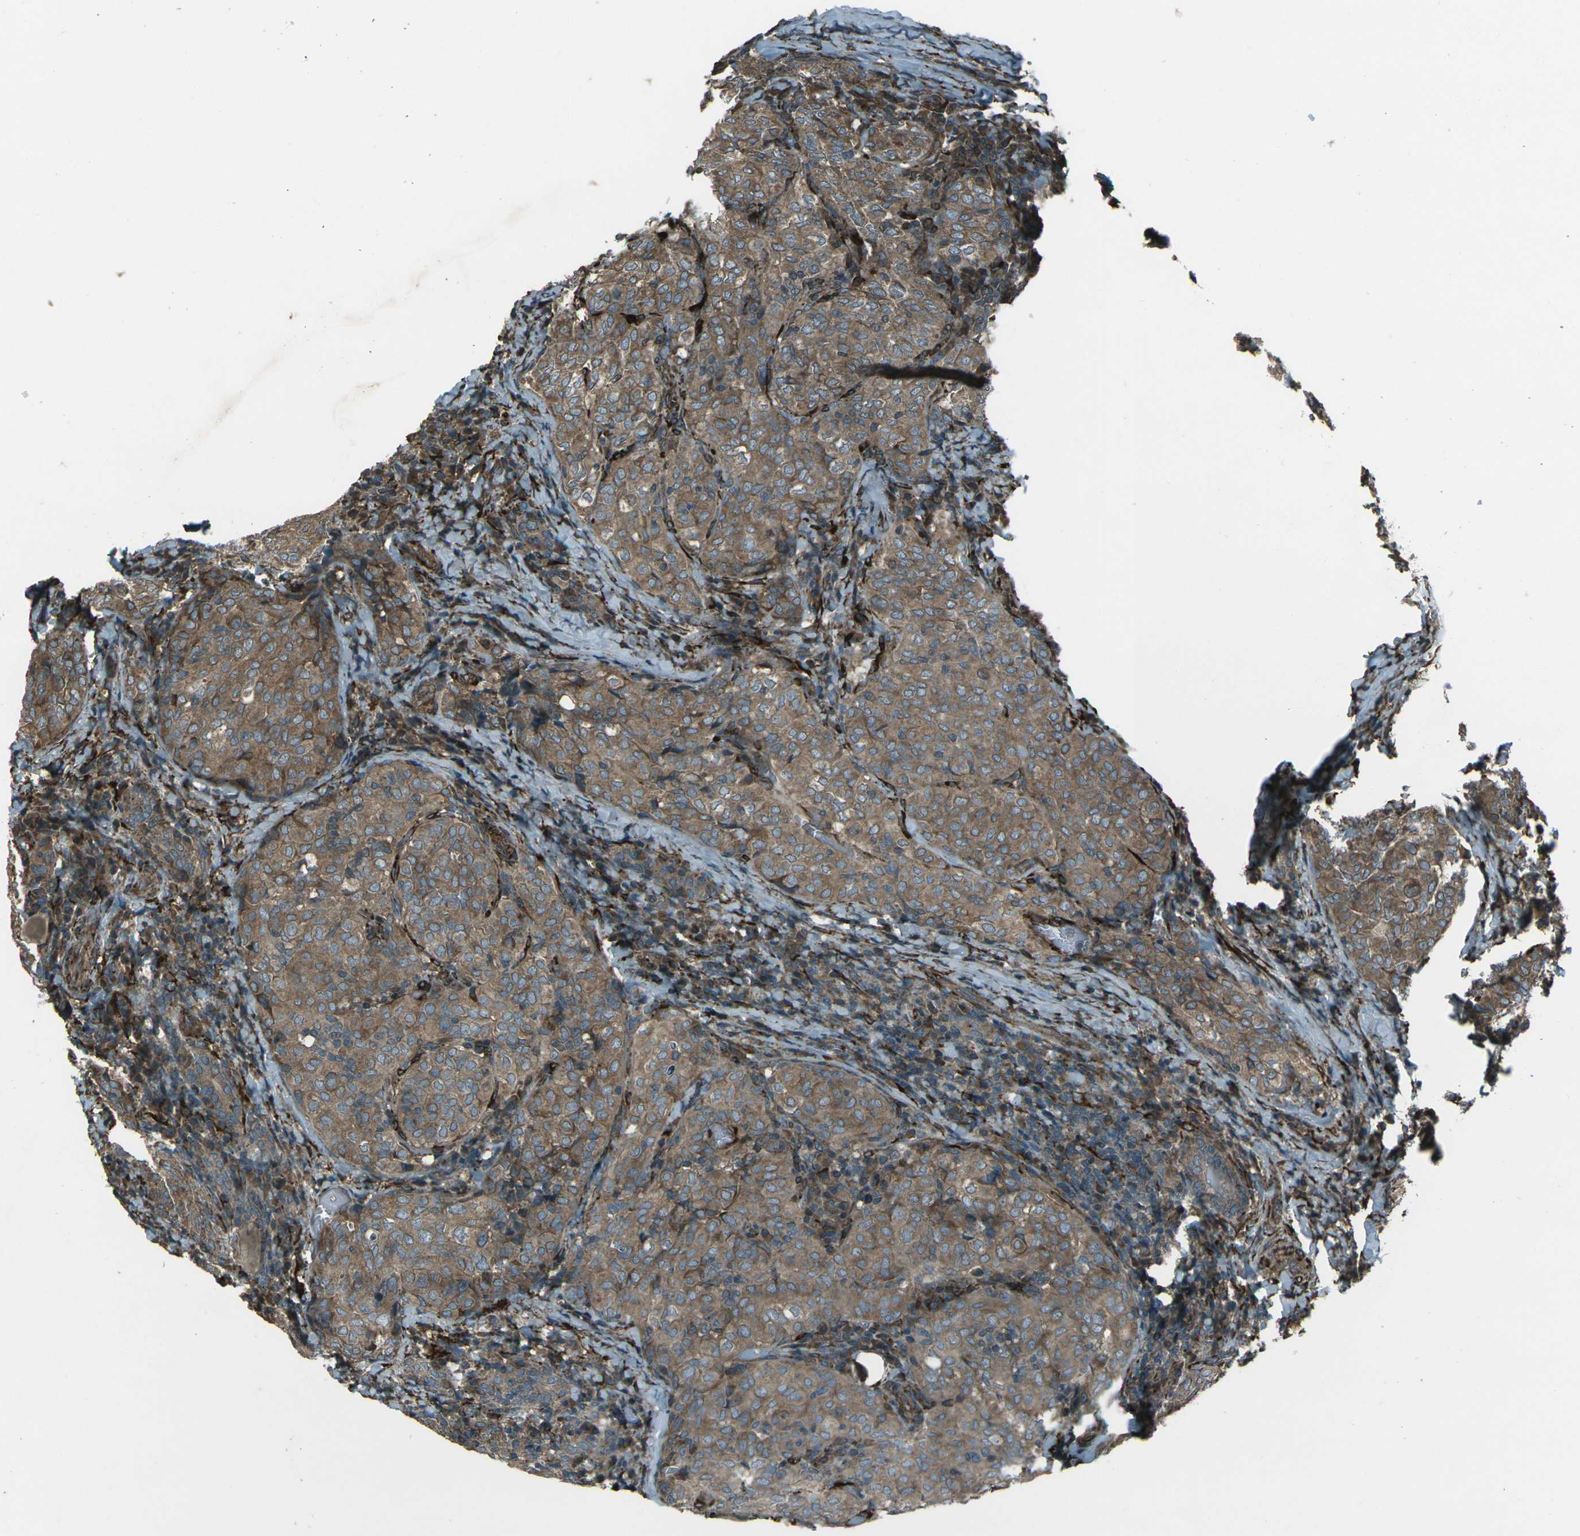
{"staining": {"intensity": "moderate", "quantity": ">75%", "location": "cytoplasmic/membranous"}, "tissue": "thyroid cancer", "cell_type": "Tumor cells", "image_type": "cancer", "snomed": [{"axis": "morphology", "description": "Normal tissue, NOS"}, {"axis": "morphology", "description": "Papillary adenocarcinoma, NOS"}, {"axis": "topography", "description": "Thyroid gland"}], "caption": "Immunohistochemical staining of human thyroid cancer (papillary adenocarcinoma) shows medium levels of moderate cytoplasmic/membranous protein staining in about >75% of tumor cells.", "gene": "LSMEM1", "patient": {"sex": "female", "age": 30}}